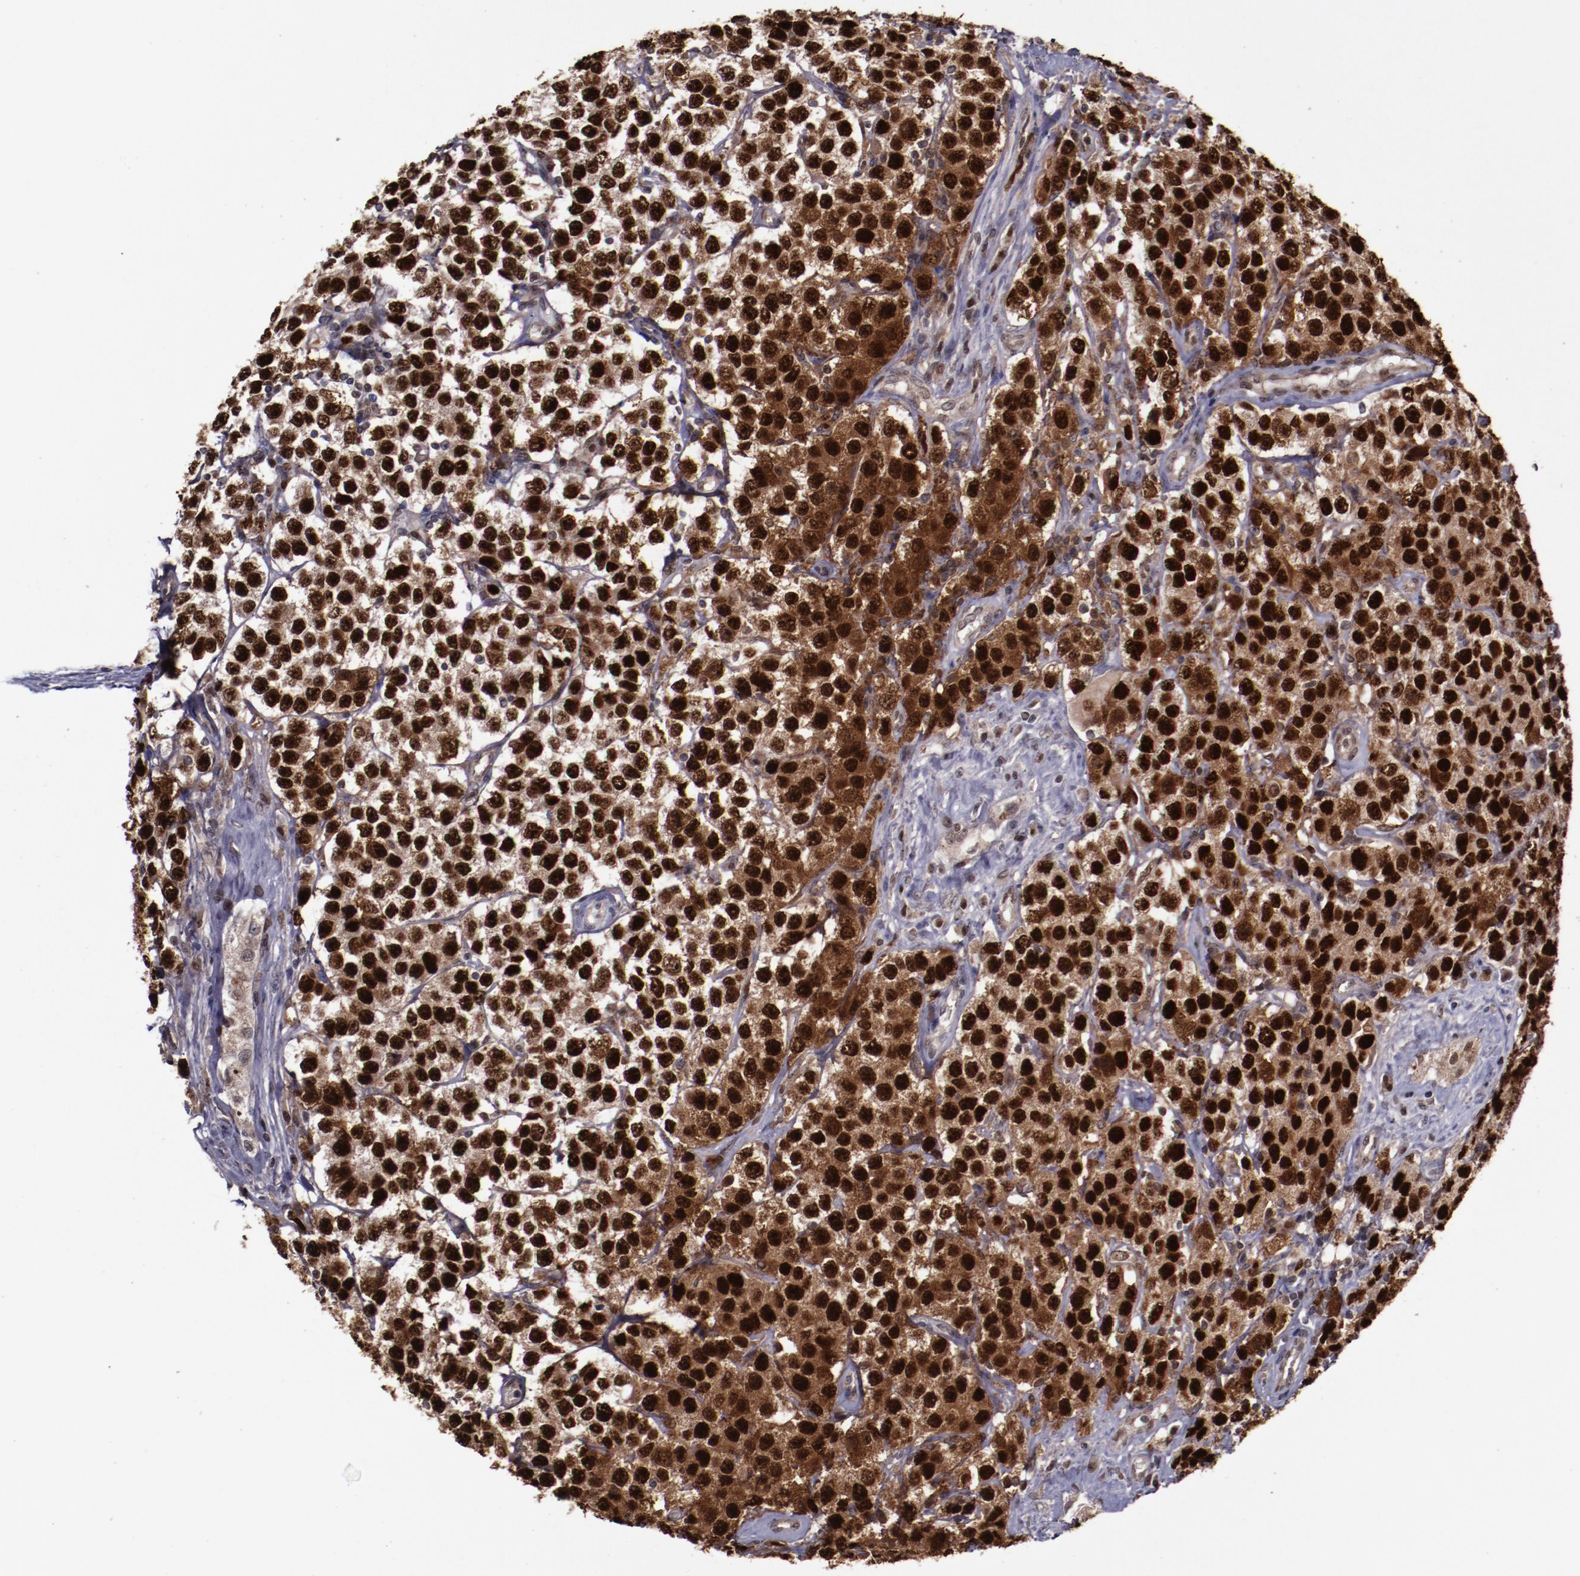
{"staining": {"intensity": "strong", "quantity": ">75%", "location": "cytoplasmic/membranous,nuclear"}, "tissue": "testis cancer", "cell_type": "Tumor cells", "image_type": "cancer", "snomed": [{"axis": "morphology", "description": "Seminoma, NOS"}, {"axis": "topography", "description": "Testis"}], "caption": "An image of human testis cancer stained for a protein reveals strong cytoplasmic/membranous and nuclear brown staining in tumor cells.", "gene": "CHEK2", "patient": {"sex": "male", "age": 52}}